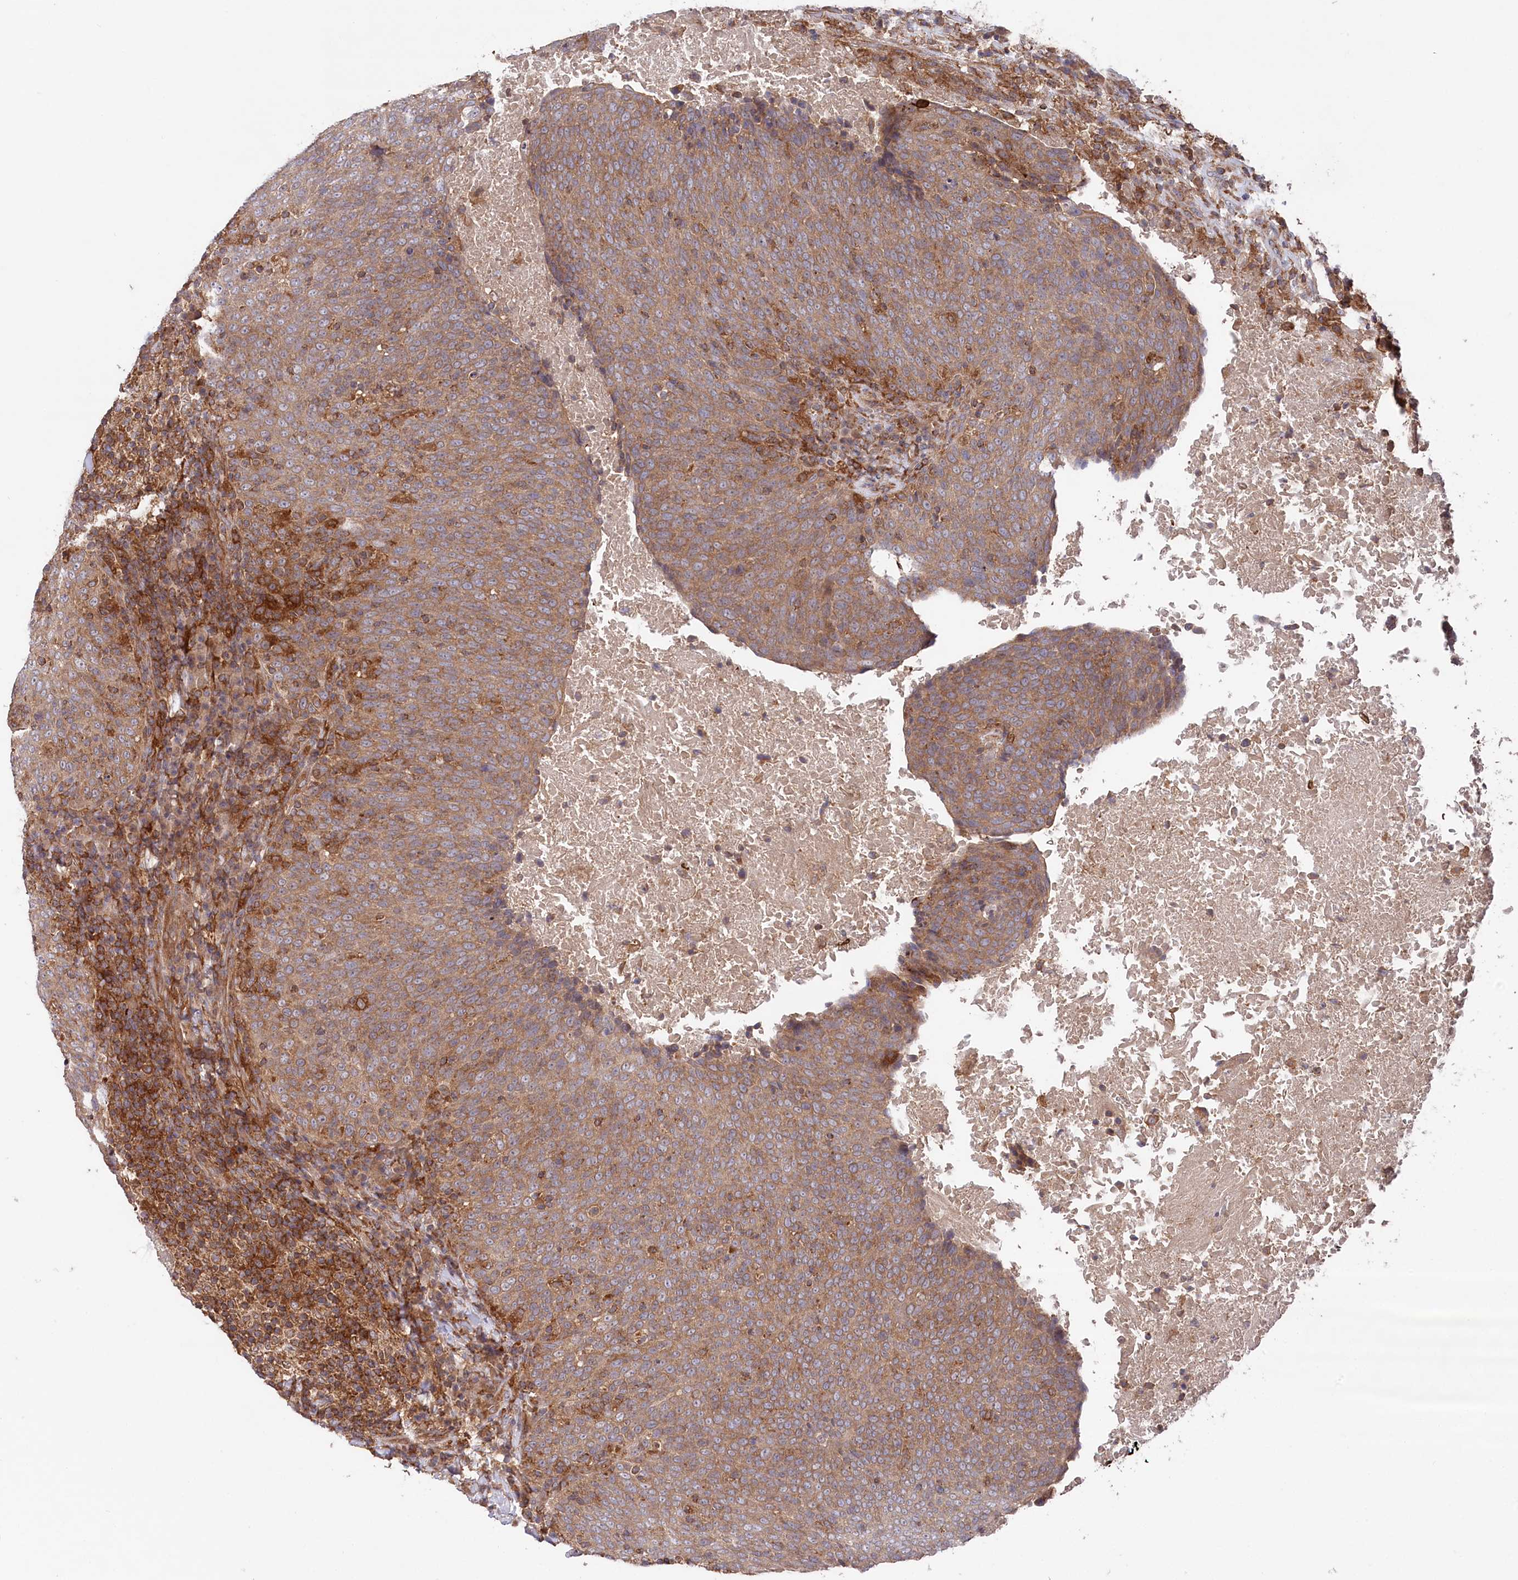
{"staining": {"intensity": "moderate", "quantity": ">75%", "location": "cytoplasmic/membranous"}, "tissue": "head and neck cancer", "cell_type": "Tumor cells", "image_type": "cancer", "snomed": [{"axis": "morphology", "description": "Squamous cell carcinoma, NOS"}, {"axis": "morphology", "description": "Squamous cell carcinoma, metastatic, NOS"}, {"axis": "topography", "description": "Lymph node"}, {"axis": "topography", "description": "Head-Neck"}], "caption": "Immunohistochemical staining of squamous cell carcinoma (head and neck) displays medium levels of moderate cytoplasmic/membranous staining in about >75% of tumor cells.", "gene": "PPP1R21", "patient": {"sex": "male", "age": 62}}